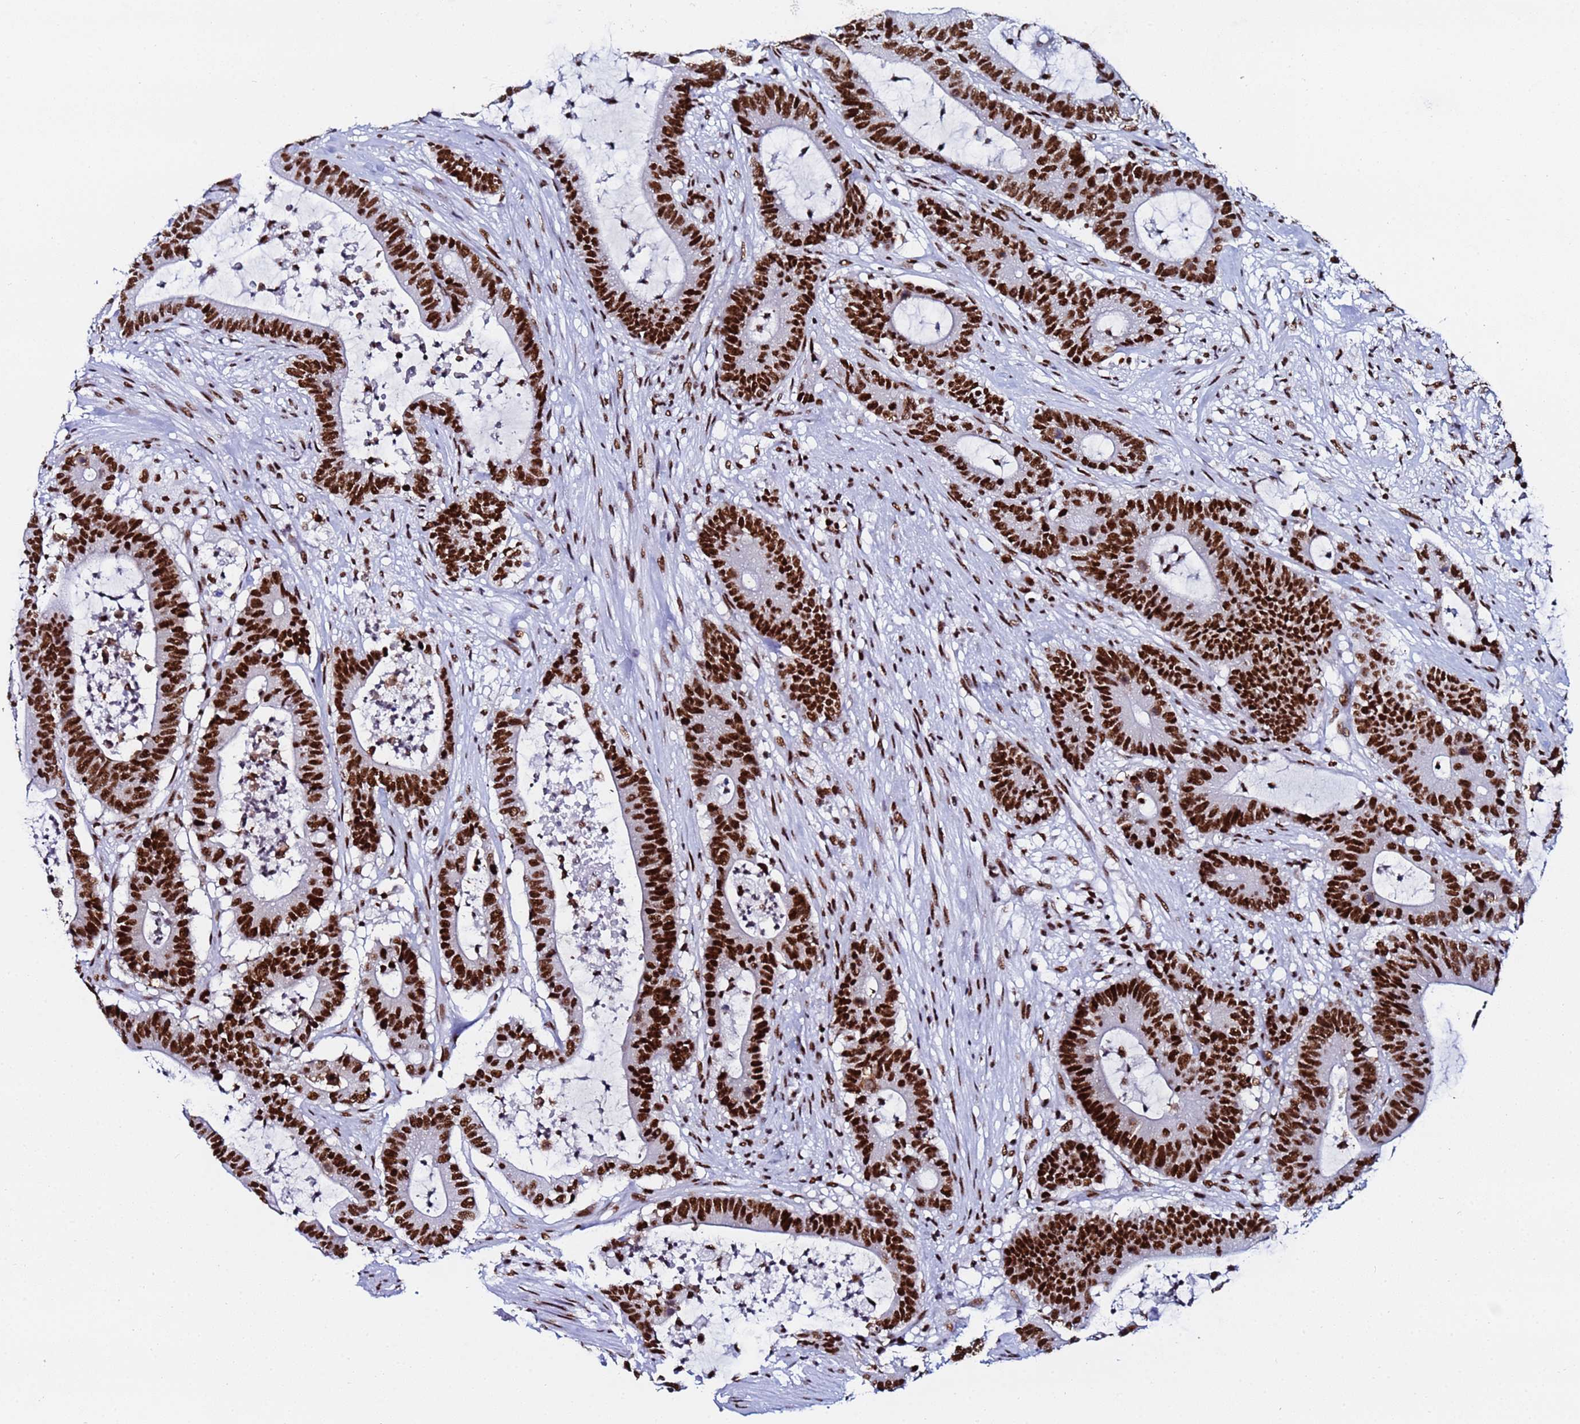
{"staining": {"intensity": "strong", "quantity": ">75%", "location": "nuclear"}, "tissue": "colorectal cancer", "cell_type": "Tumor cells", "image_type": "cancer", "snomed": [{"axis": "morphology", "description": "Adenocarcinoma, NOS"}, {"axis": "topography", "description": "Colon"}], "caption": "A brown stain highlights strong nuclear positivity of a protein in colorectal cancer tumor cells.", "gene": "SNRPA1", "patient": {"sex": "female", "age": 84}}